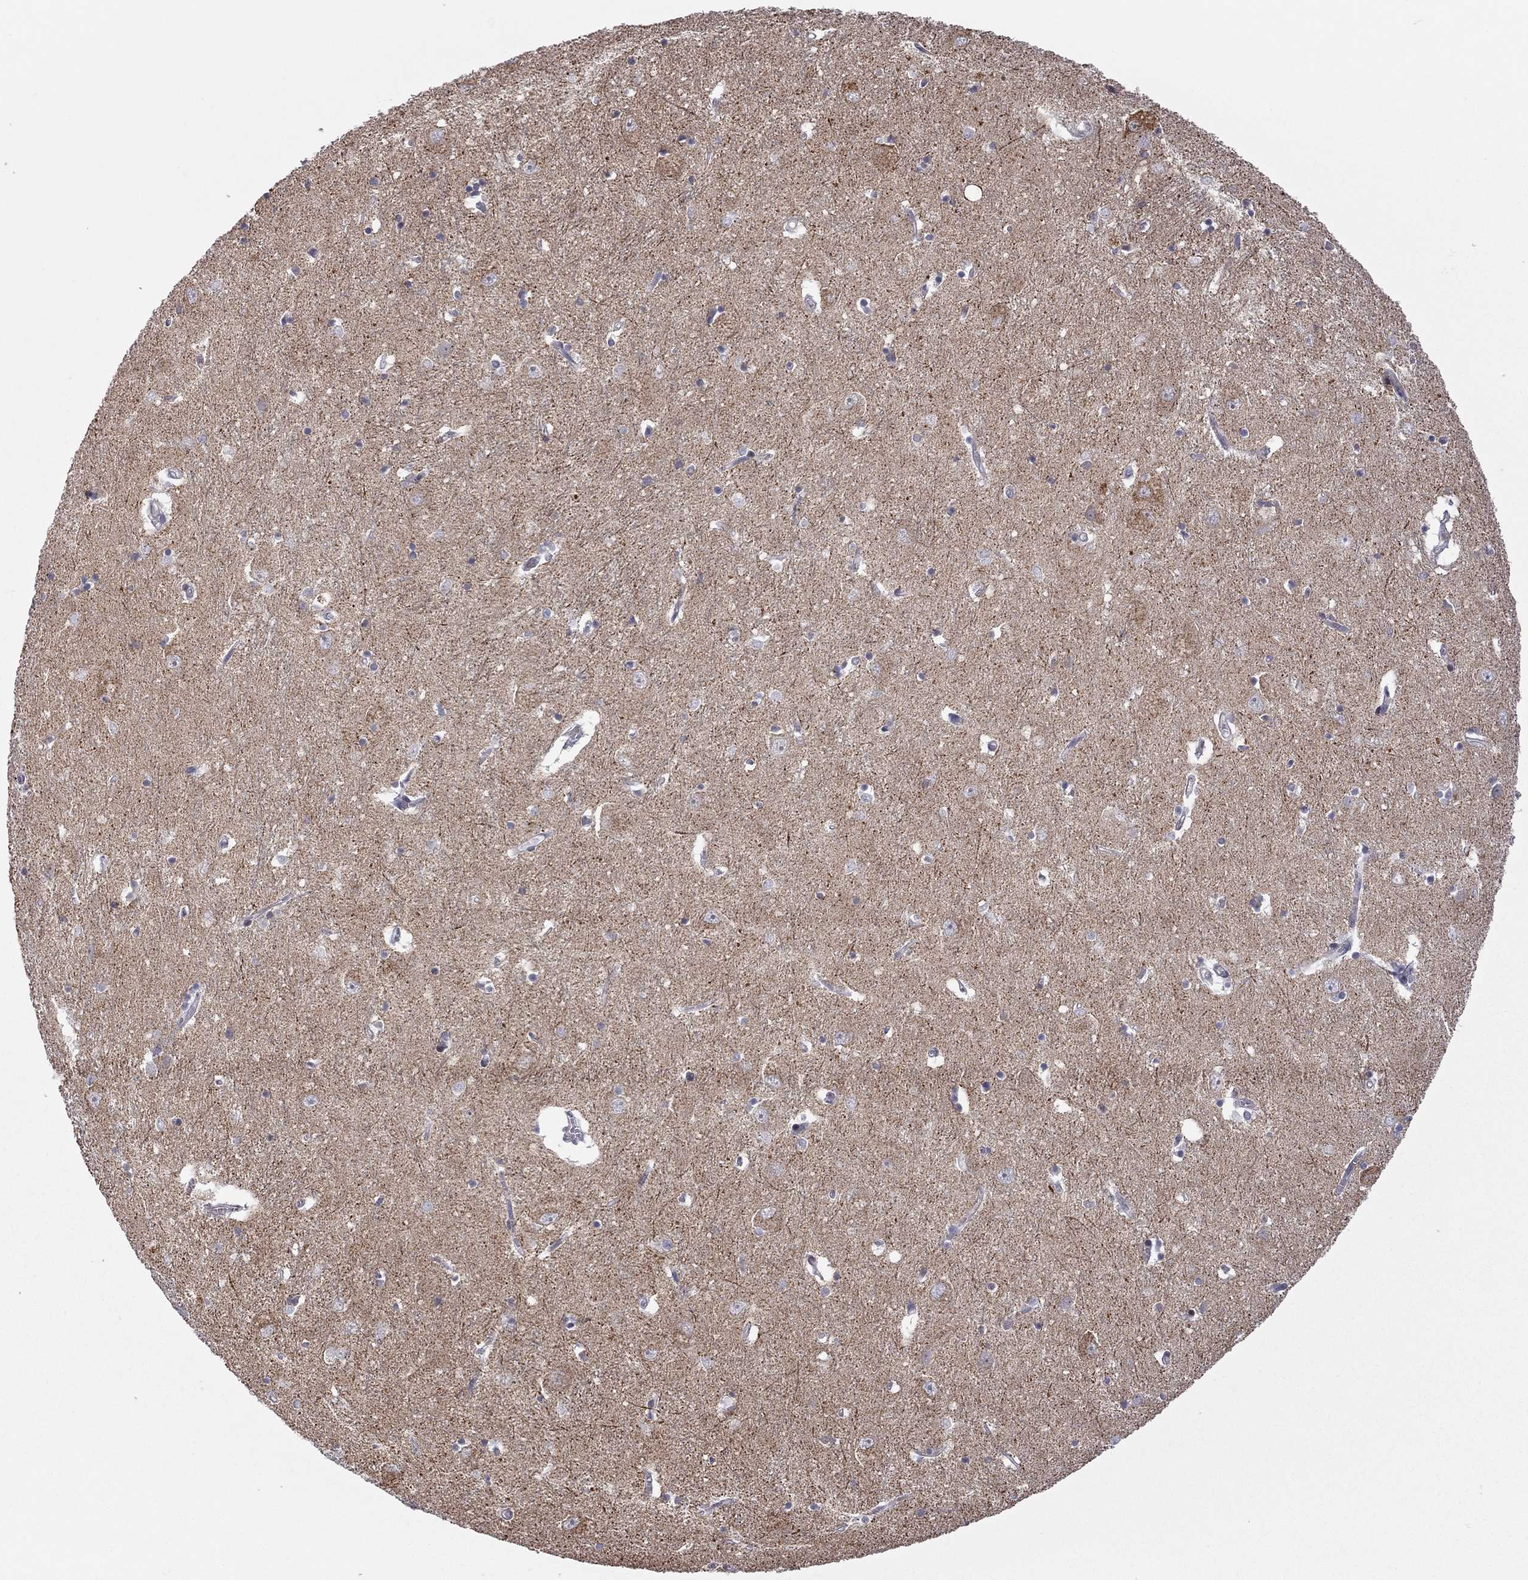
{"staining": {"intensity": "negative", "quantity": "none", "location": "none"}, "tissue": "caudate", "cell_type": "Glial cells", "image_type": "normal", "snomed": [{"axis": "morphology", "description": "Normal tissue, NOS"}, {"axis": "topography", "description": "Lateral ventricle wall"}], "caption": "DAB immunohistochemical staining of benign caudate exhibits no significant positivity in glial cells.", "gene": "MC3R", "patient": {"sex": "male", "age": 54}}